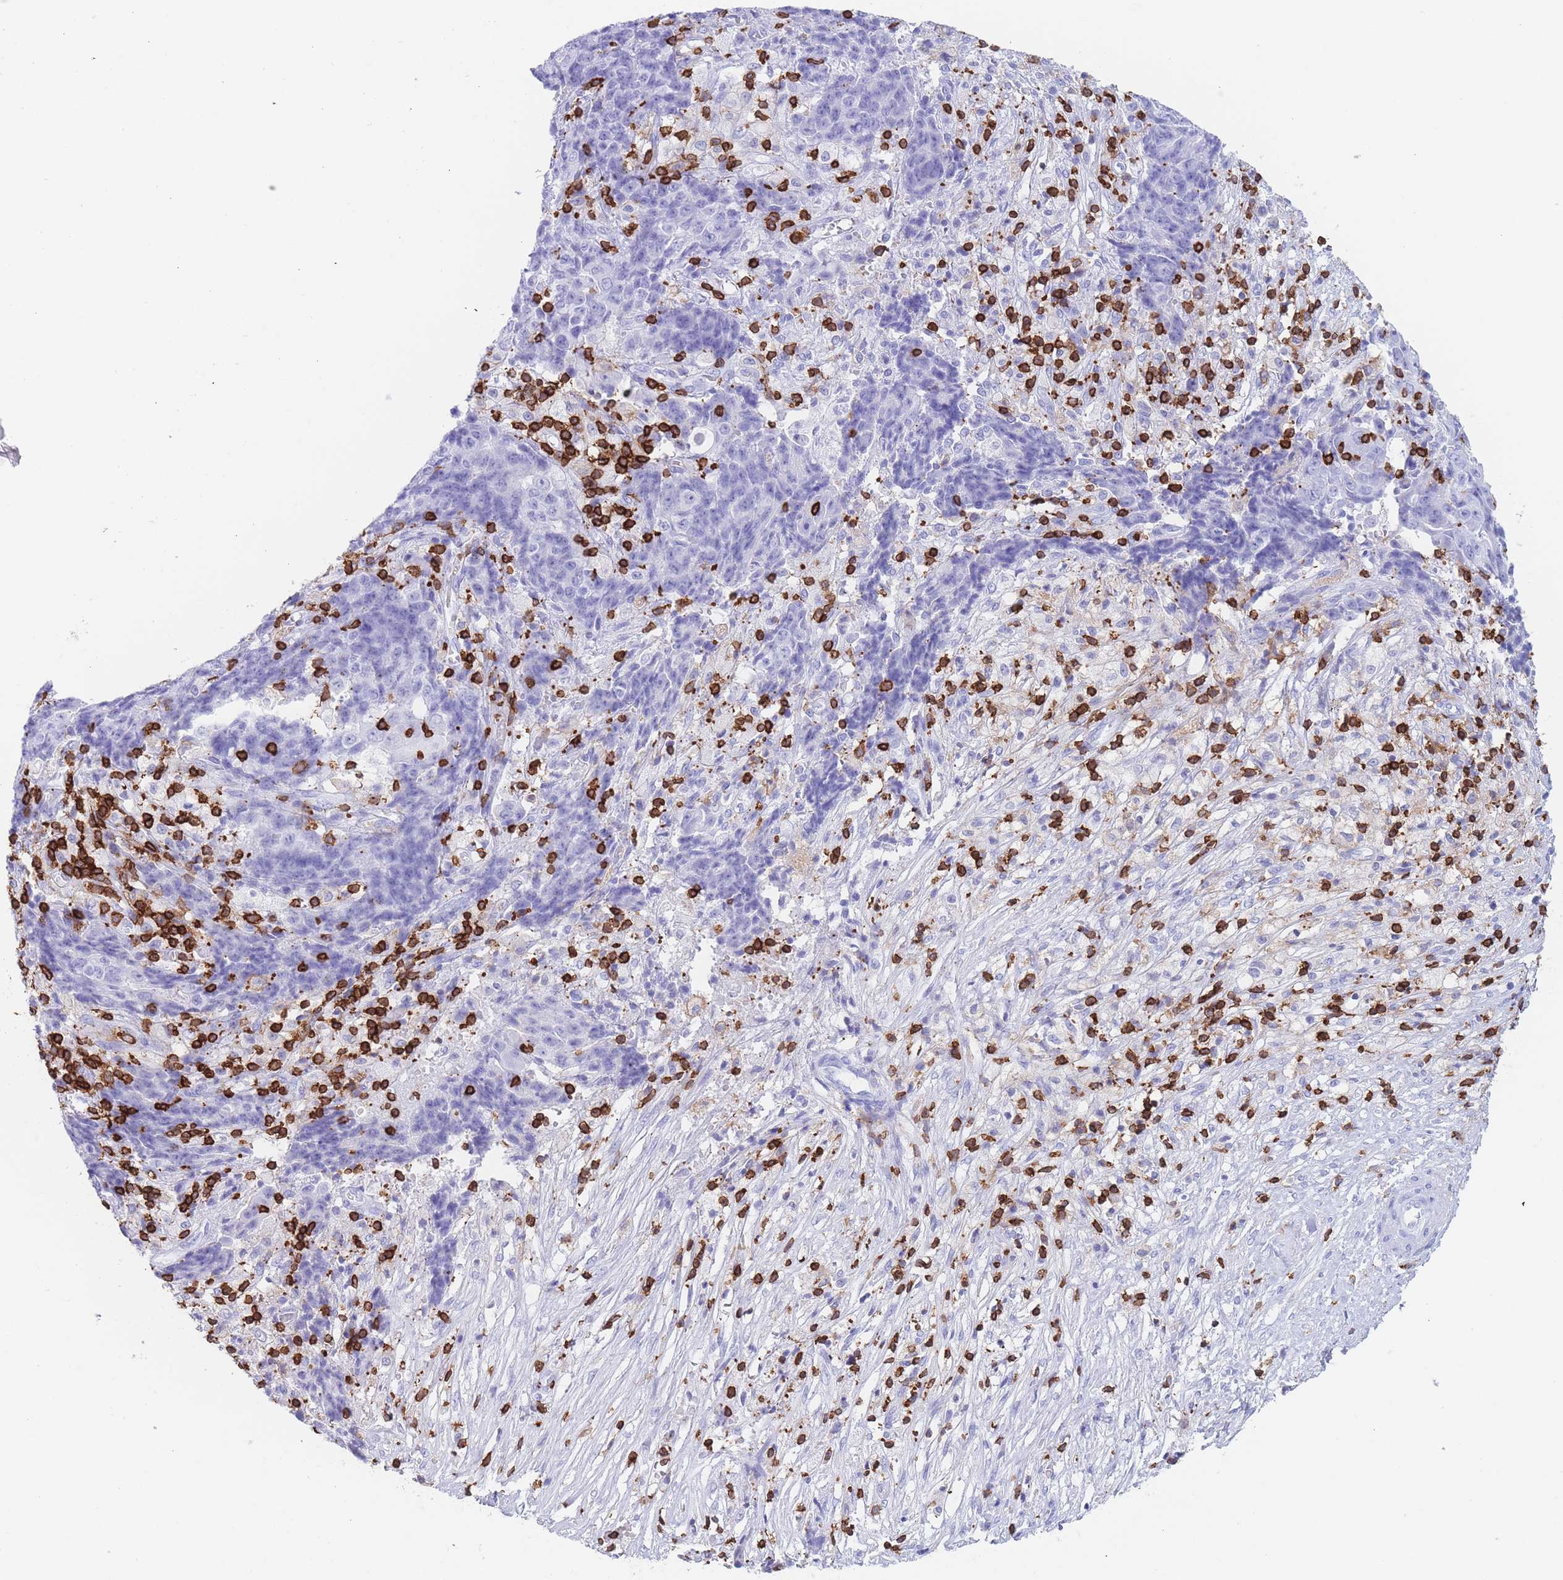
{"staining": {"intensity": "negative", "quantity": "none", "location": "none"}, "tissue": "ovarian cancer", "cell_type": "Tumor cells", "image_type": "cancer", "snomed": [{"axis": "morphology", "description": "Carcinoma, endometroid"}, {"axis": "topography", "description": "Ovary"}], "caption": "Immunohistochemistry image of neoplastic tissue: ovarian cancer stained with DAB (3,3'-diaminobenzidine) shows no significant protein positivity in tumor cells. The staining is performed using DAB (3,3'-diaminobenzidine) brown chromogen with nuclei counter-stained in using hematoxylin.", "gene": "CORO1A", "patient": {"sex": "female", "age": 42}}